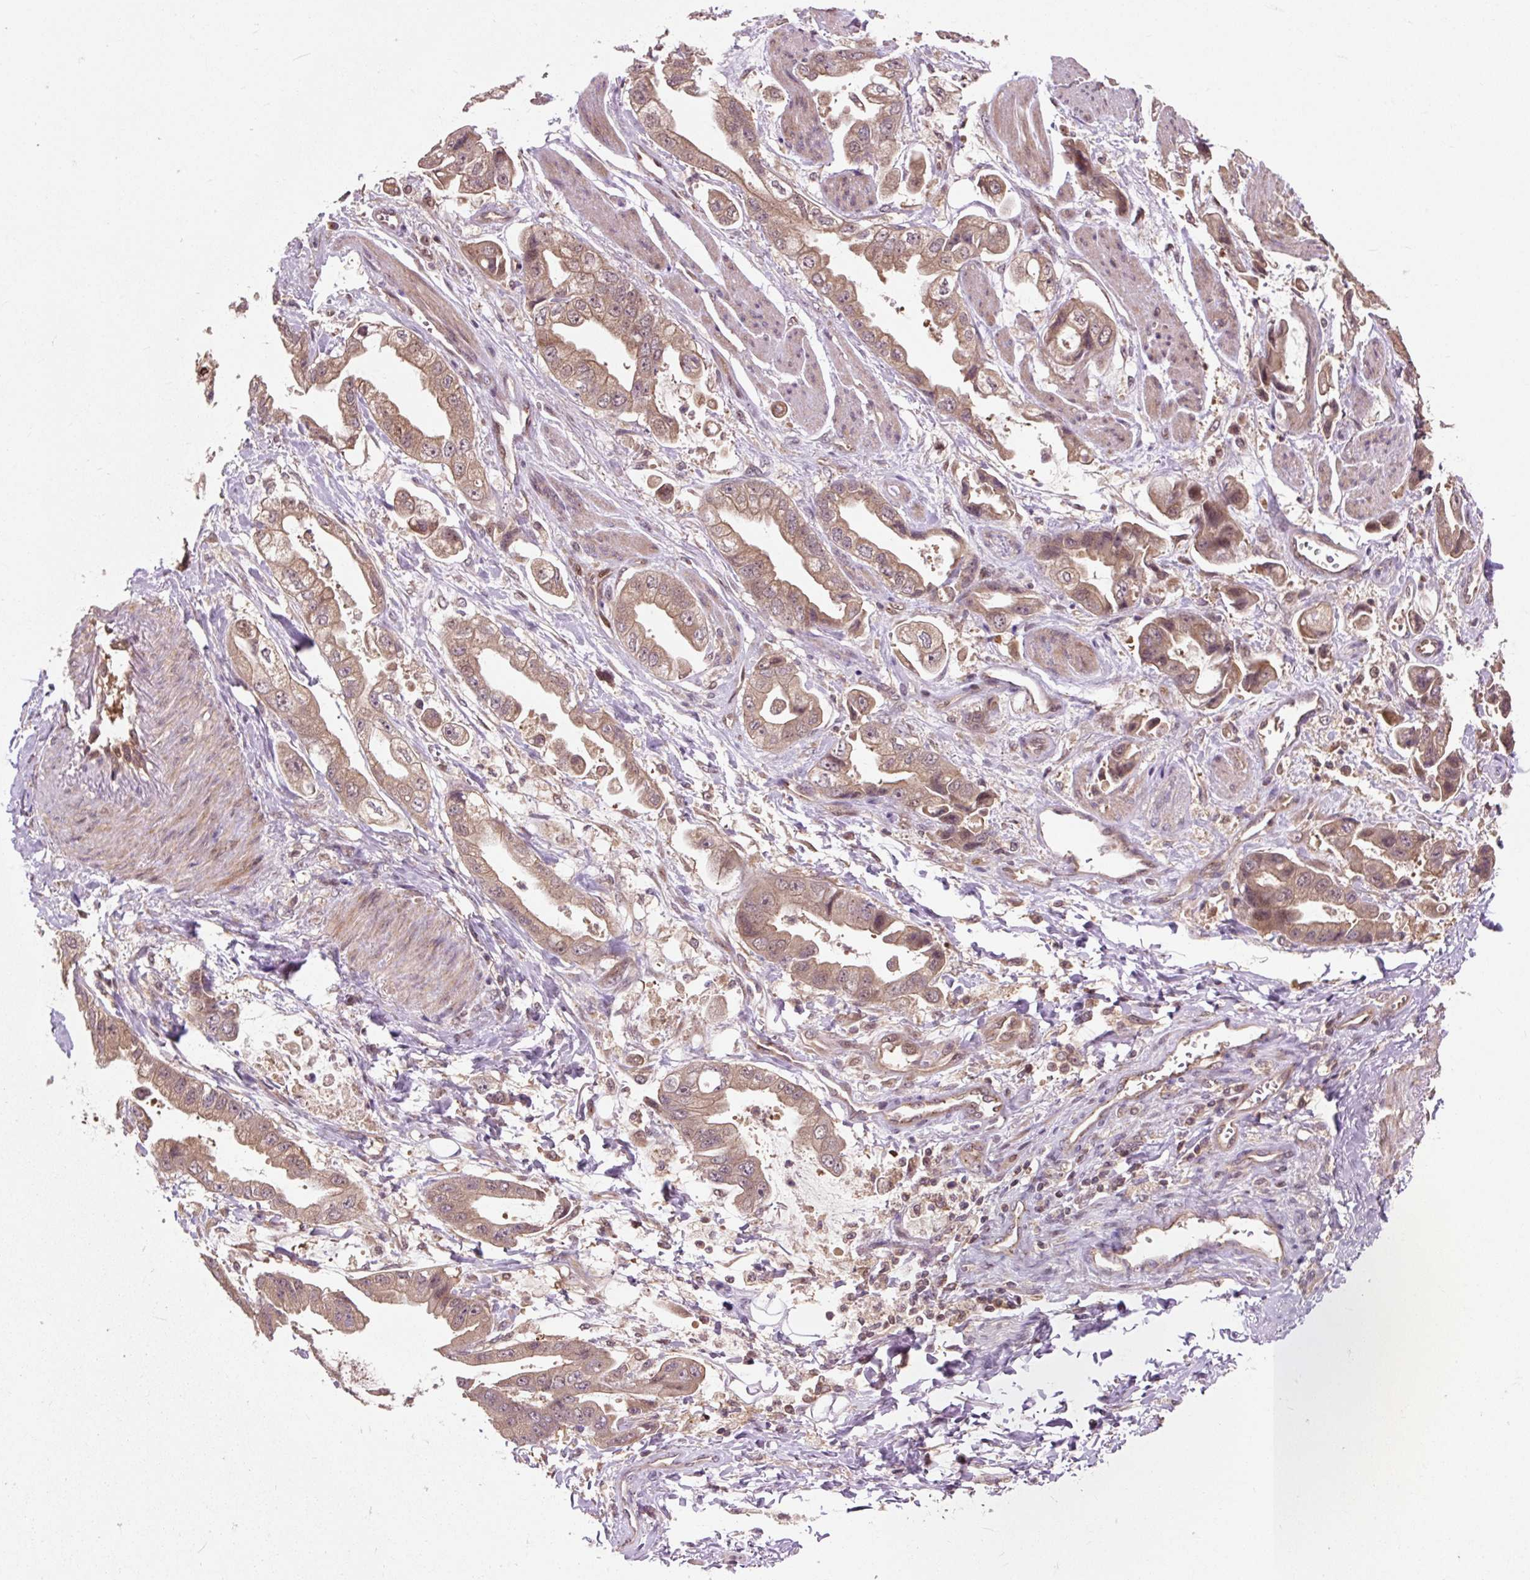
{"staining": {"intensity": "moderate", "quantity": ">75%", "location": "cytoplasmic/membranous"}, "tissue": "stomach cancer", "cell_type": "Tumor cells", "image_type": "cancer", "snomed": [{"axis": "morphology", "description": "Adenocarcinoma, NOS"}, {"axis": "topography", "description": "Stomach"}], "caption": "Stomach adenocarcinoma was stained to show a protein in brown. There is medium levels of moderate cytoplasmic/membranous staining in about >75% of tumor cells.", "gene": "MMS19", "patient": {"sex": "male", "age": 62}}